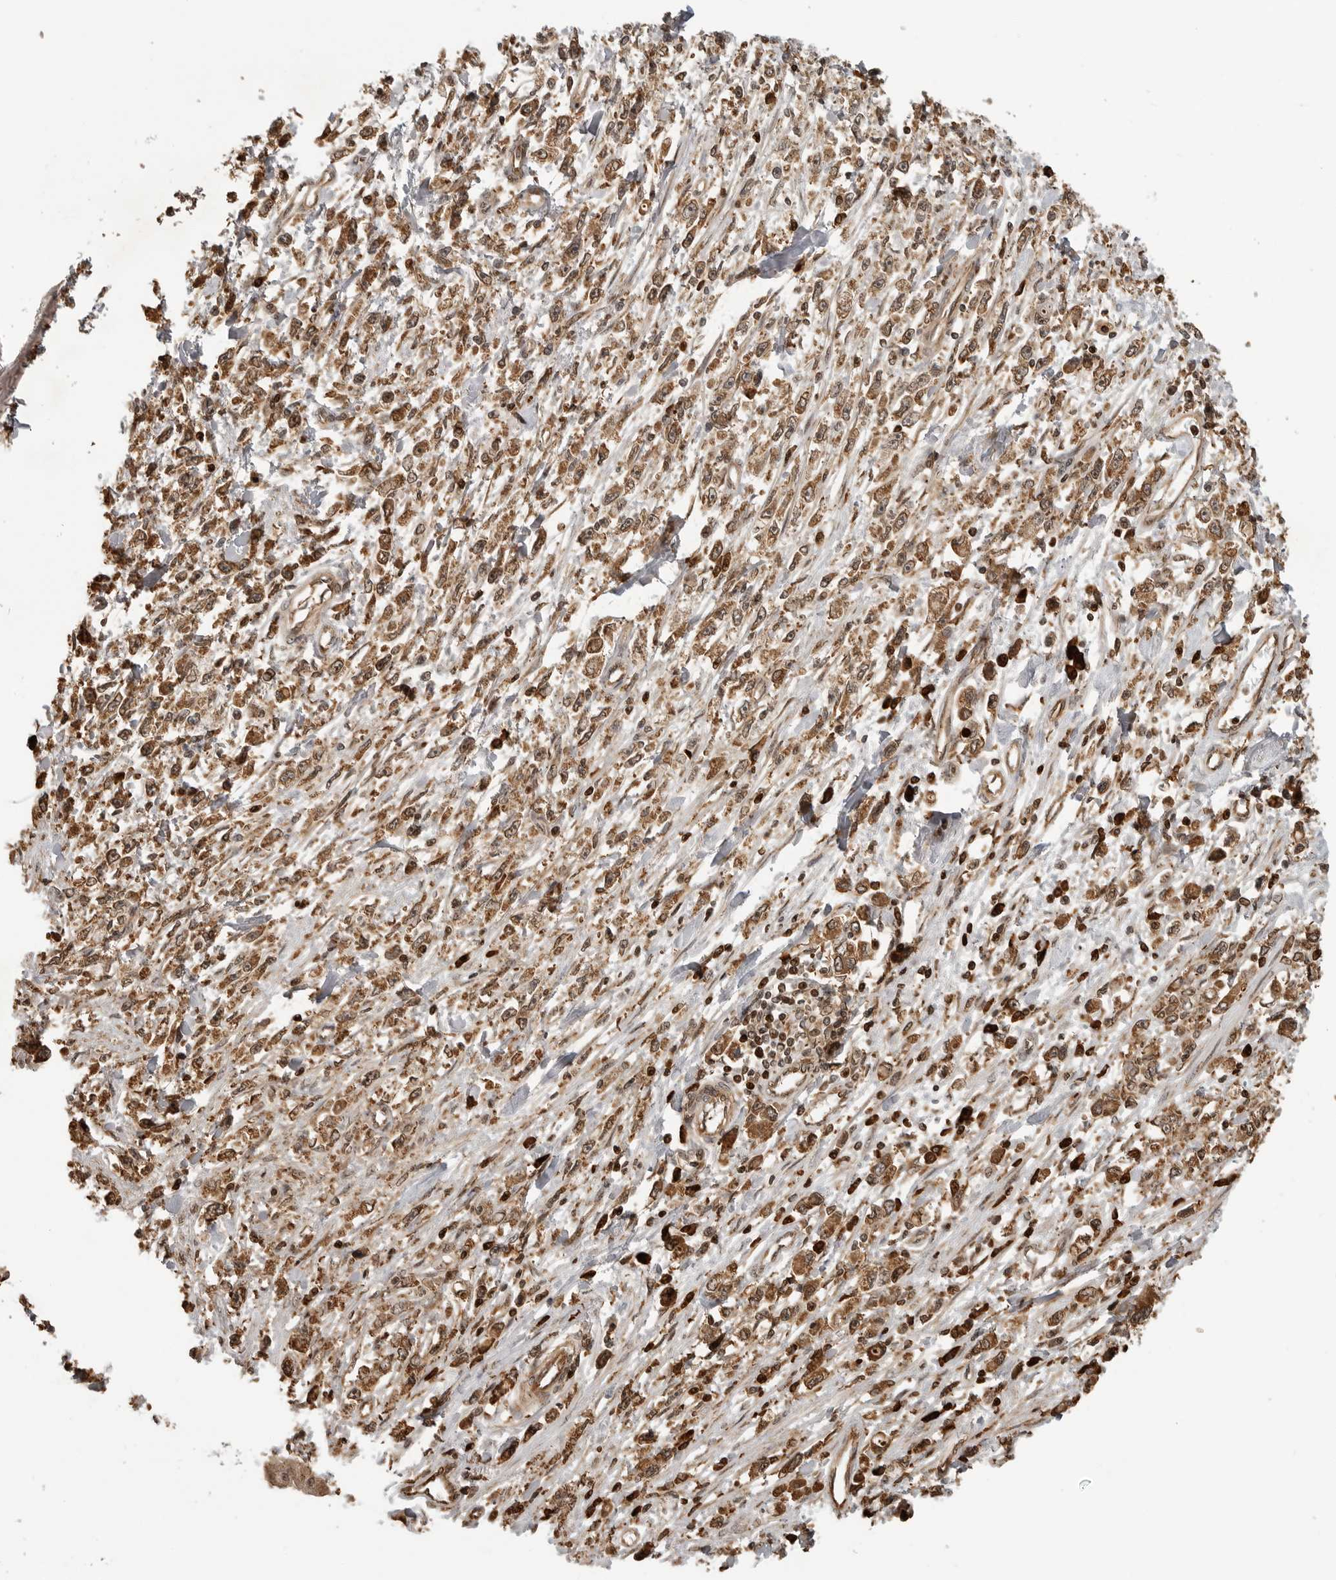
{"staining": {"intensity": "moderate", "quantity": ">75%", "location": "cytoplasmic/membranous,nuclear"}, "tissue": "stomach cancer", "cell_type": "Tumor cells", "image_type": "cancer", "snomed": [{"axis": "morphology", "description": "Adenocarcinoma, NOS"}, {"axis": "topography", "description": "Stomach"}], "caption": "This micrograph reveals IHC staining of stomach cancer (adenocarcinoma), with medium moderate cytoplasmic/membranous and nuclear expression in approximately >75% of tumor cells.", "gene": "BMP2K", "patient": {"sex": "female", "age": 59}}